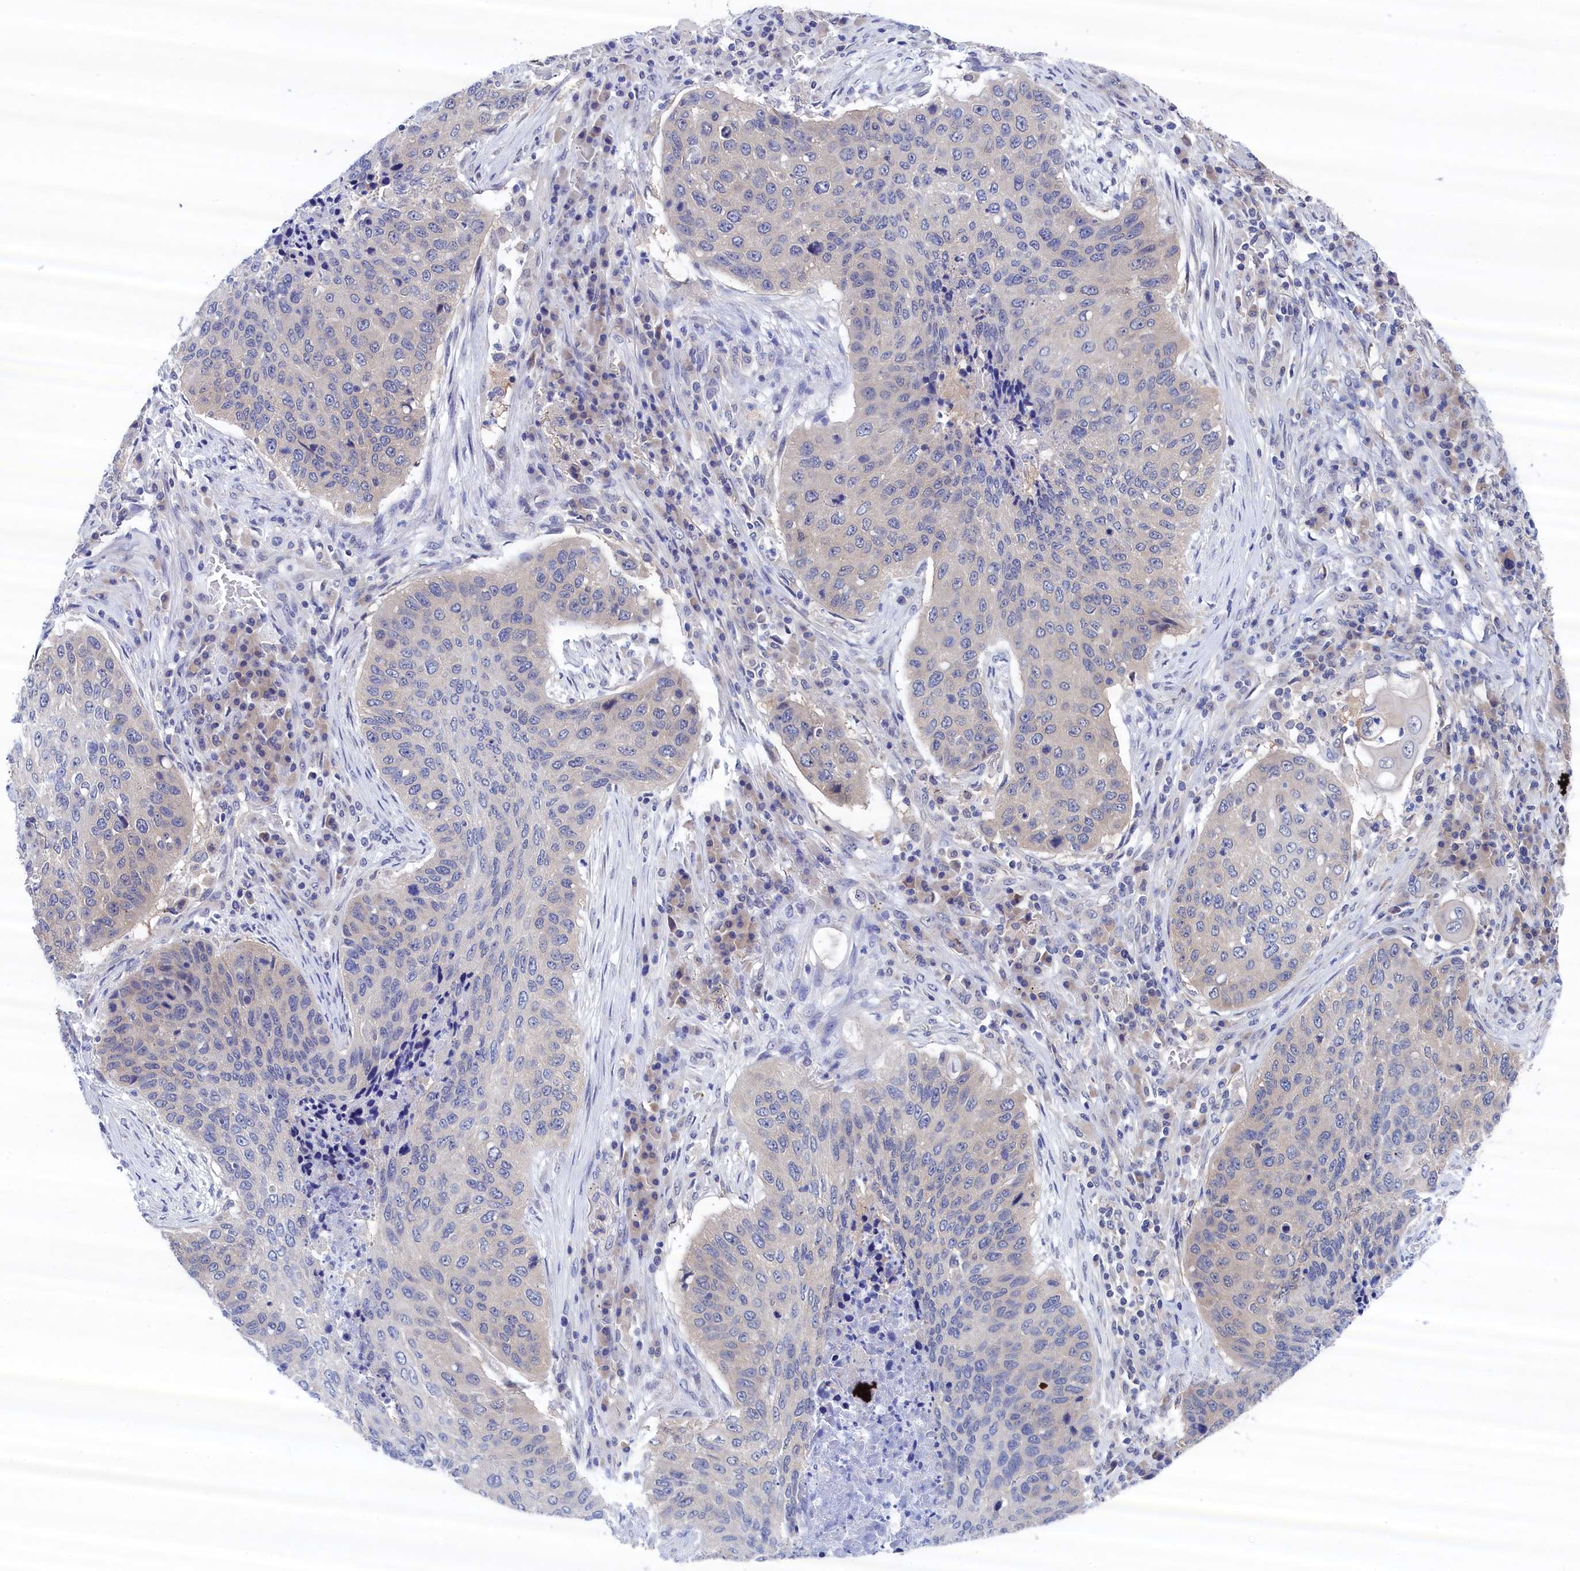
{"staining": {"intensity": "negative", "quantity": "none", "location": "none"}, "tissue": "lung cancer", "cell_type": "Tumor cells", "image_type": "cancer", "snomed": [{"axis": "morphology", "description": "Squamous cell carcinoma, NOS"}, {"axis": "topography", "description": "Lung"}], "caption": "Immunohistochemical staining of lung cancer shows no significant expression in tumor cells. (IHC, brightfield microscopy, high magnification).", "gene": "PGP", "patient": {"sex": "female", "age": 63}}